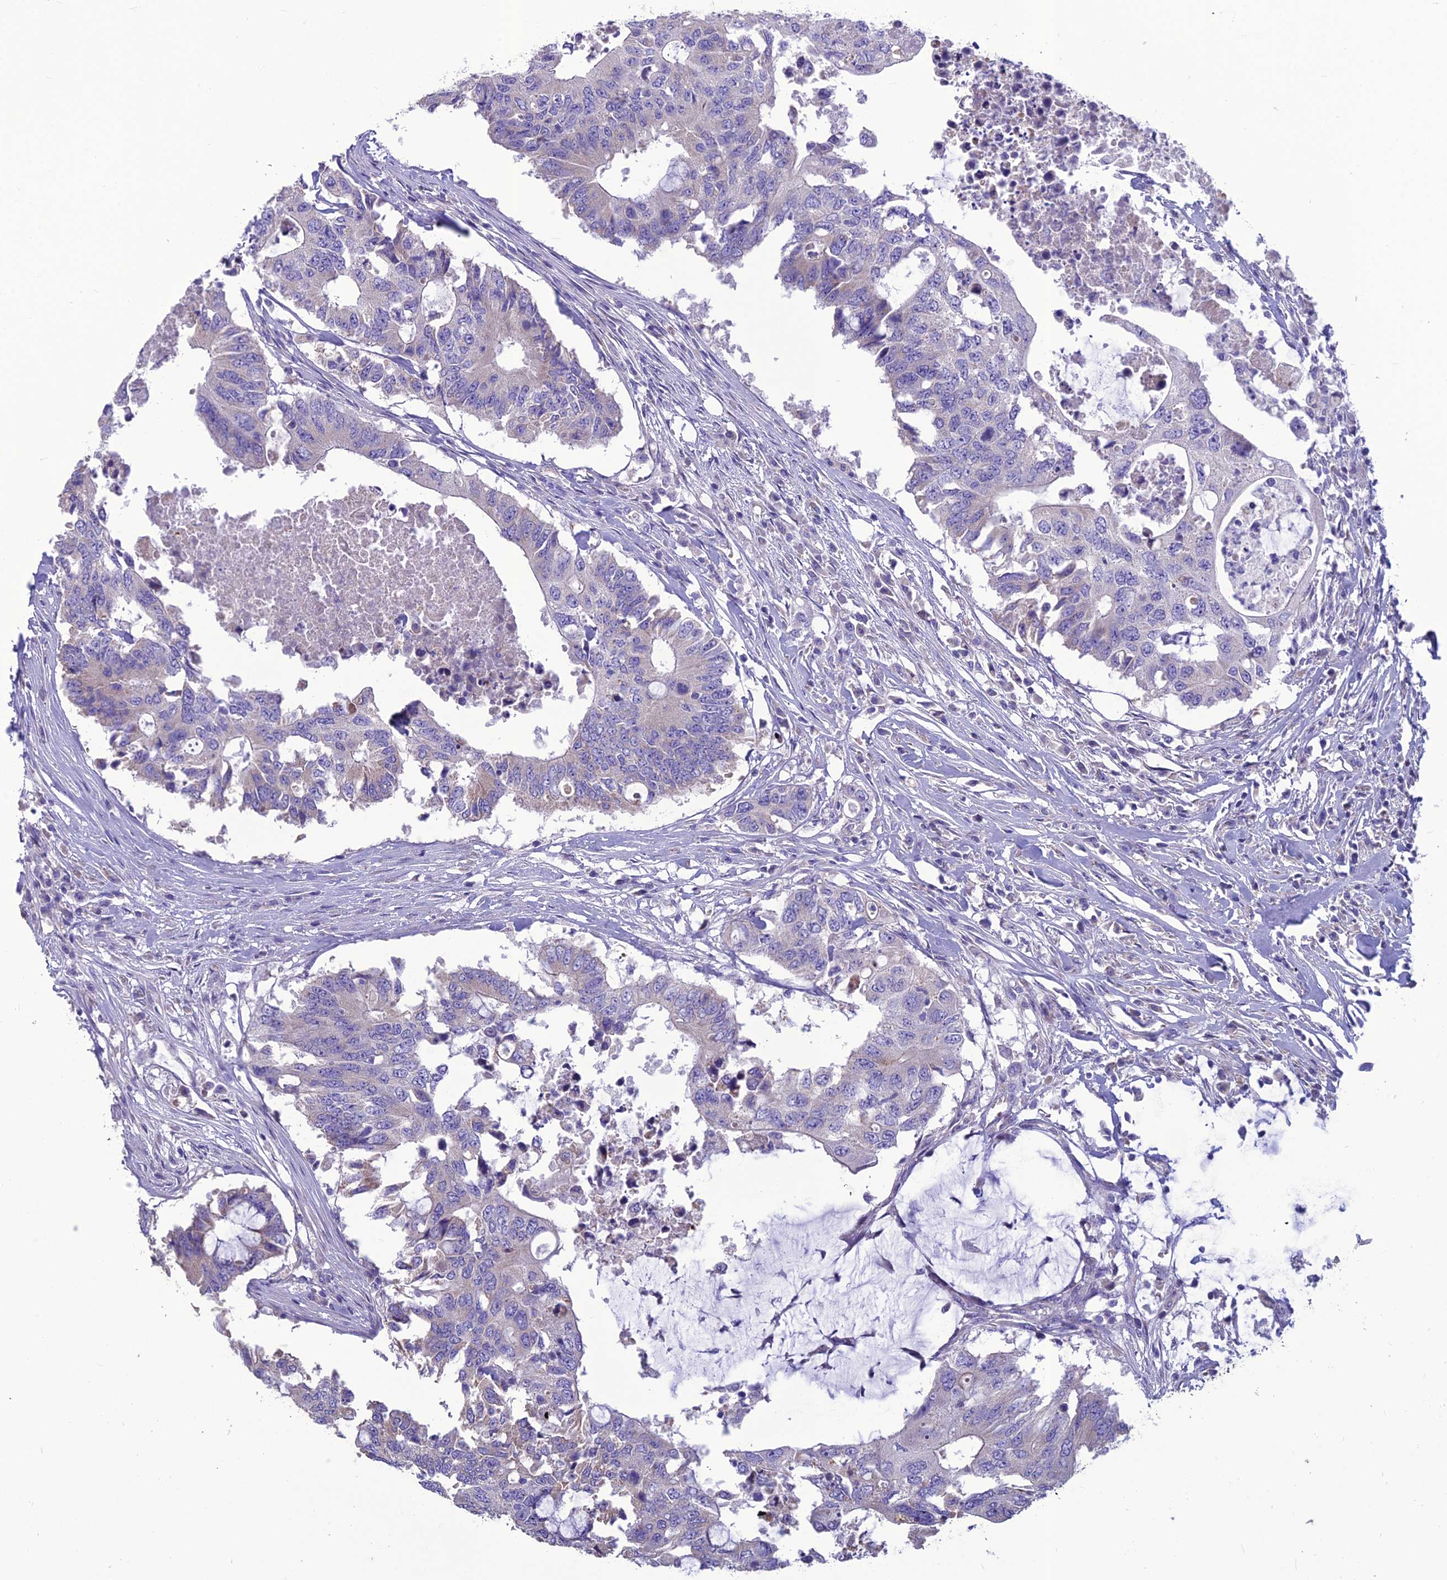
{"staining": {"intensity": "negative", "quantity": "none", "location": "none"}, "tissue": "colorectal cancer", "cell_type": "Tumor cells", "image_type": "cancer", "snomed": [{"axis": "morphology", "description": "Adenocarcinoma, NOS"}, {"axis": "topography", "description": "Colon"}], "caption": "Tumor cells show no significant positivity in colorectal cancer (adenocarcinoma). (DAB (3,3'-diaminobenzidine) immunohistochemistry with hematoxylin counter stain).", "gene": "BHMT2", "patient": {"sex": "male", "age": 71}}